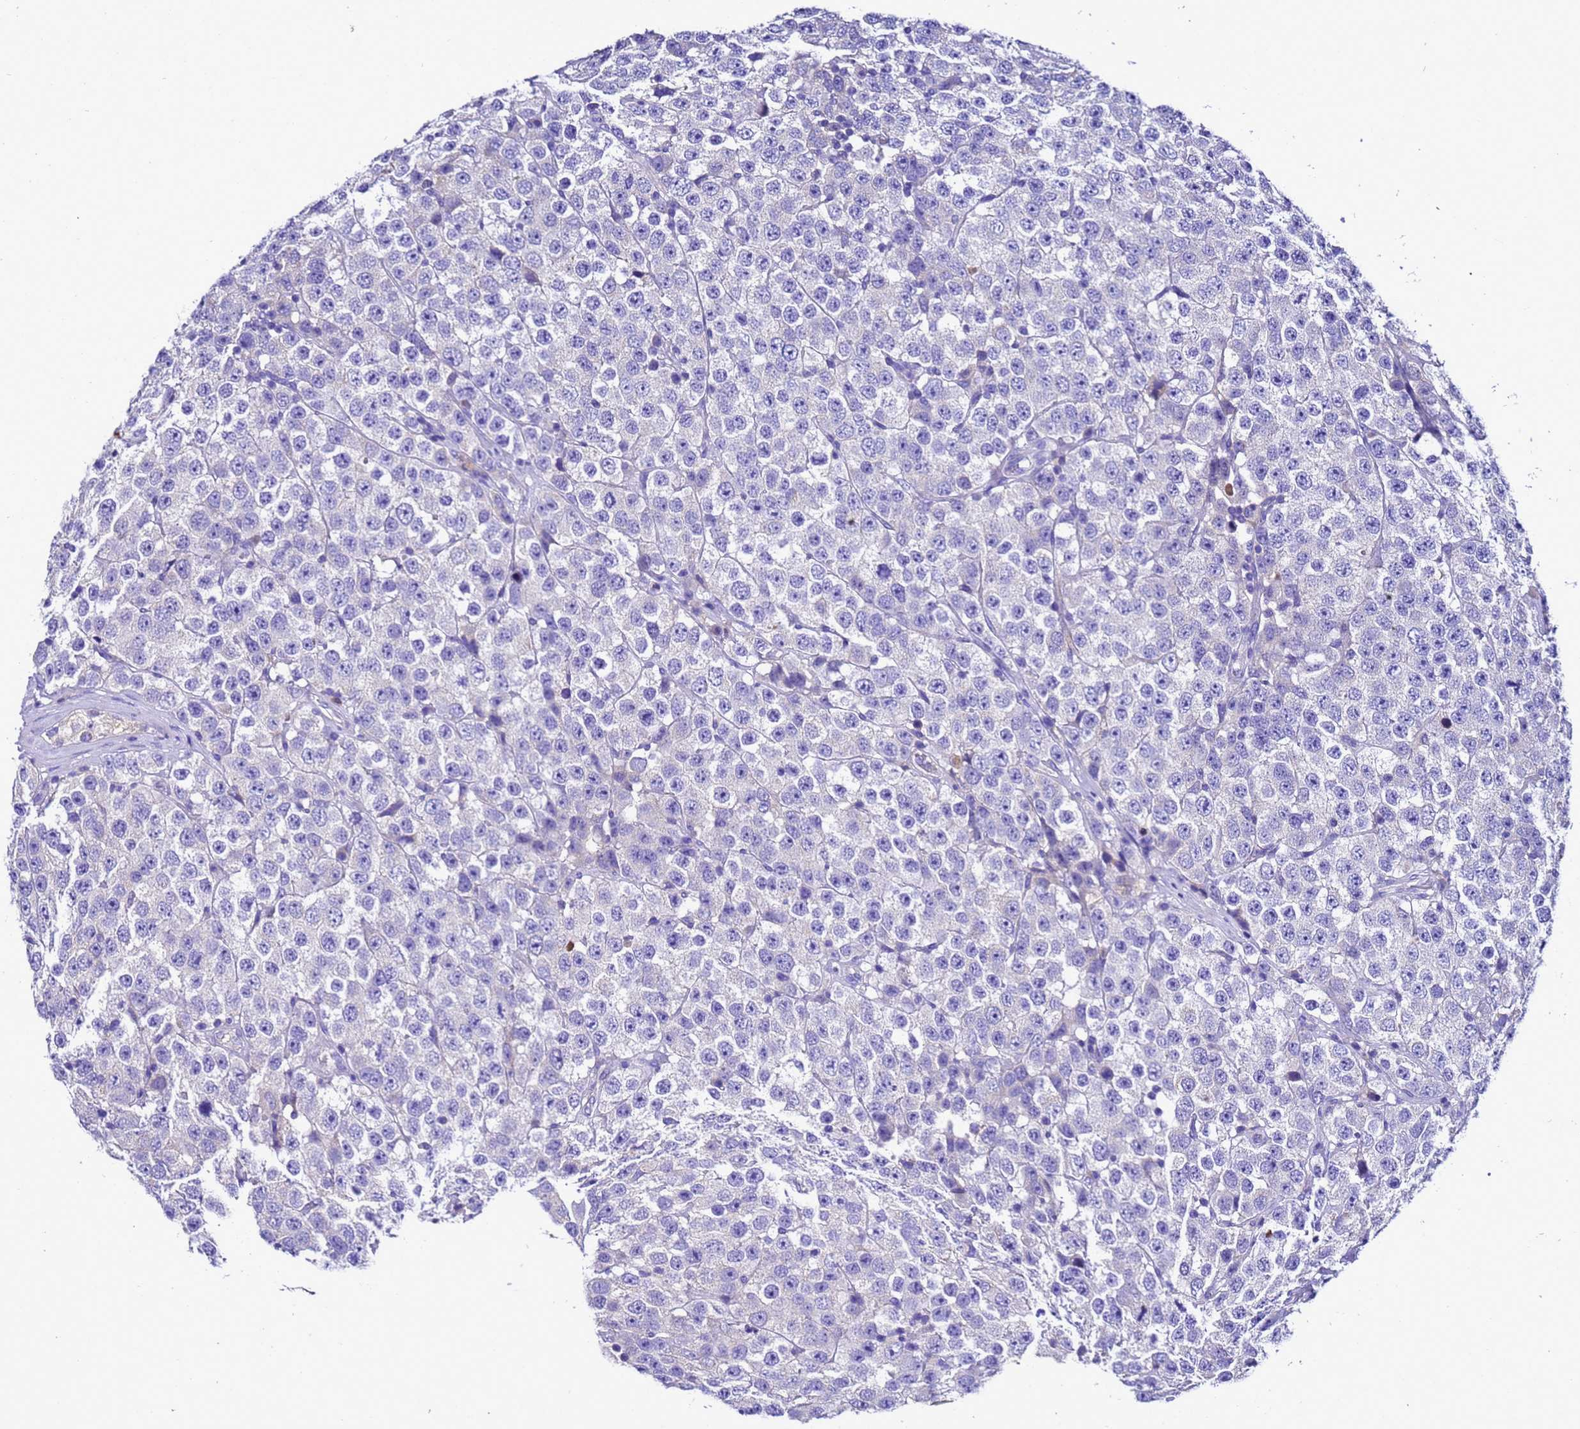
{"staining": {"intensity": "negative", "quantity": "none", "location": "none"}, "tissue": "testis cancer", "cell_type": "Tumor cells", "image_type": "cancer", "snomed": [{"axis": "morphology", "description": "Seminoma, NOS"}, {"axis": "topography", "description": "Testis"}], "caption": "Tumor cells show no significant staining in testis cancer.", "gene": "UGT2A1", "patient": {"sex": "male", "age": 28}}